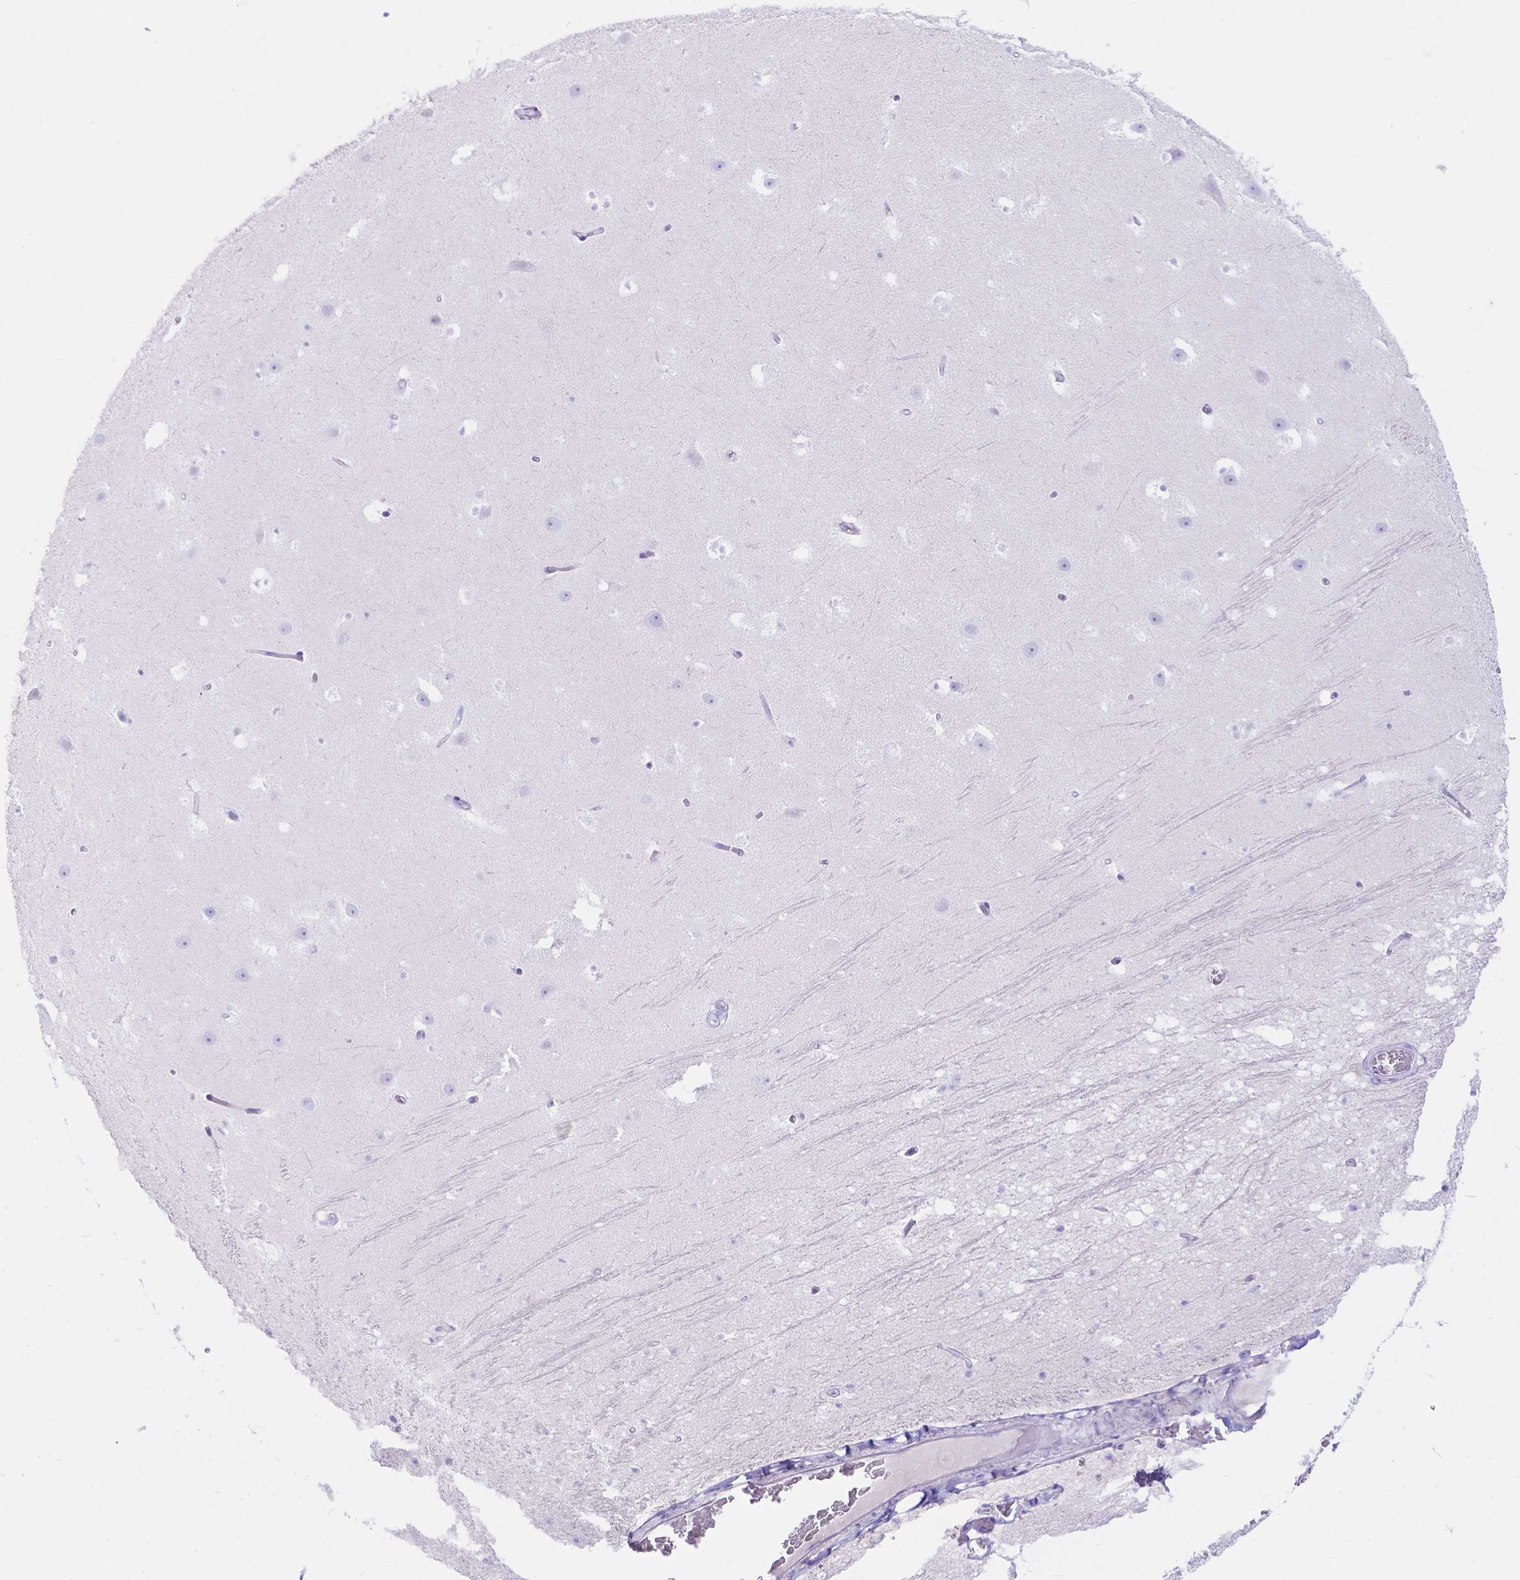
{"staining": {"intensity": "negative", "quantity": "none", "location": "none"}, "tissue": "hippocampus", "cell_type": "Glial cells", "image_type": "normal", "snomed": [{"axis": "morphology", "description": "Normal tissue, NOS"}, {"axis": "topography", "description": "Hippocampus"}], "caption": "A high-resolution image shows immunohistochemistry staining of normal hippocampus, which exhibits no significant expression in glial cells.", "gene": "KLHL10", "patient": {"sex": "male", "age": 26}}